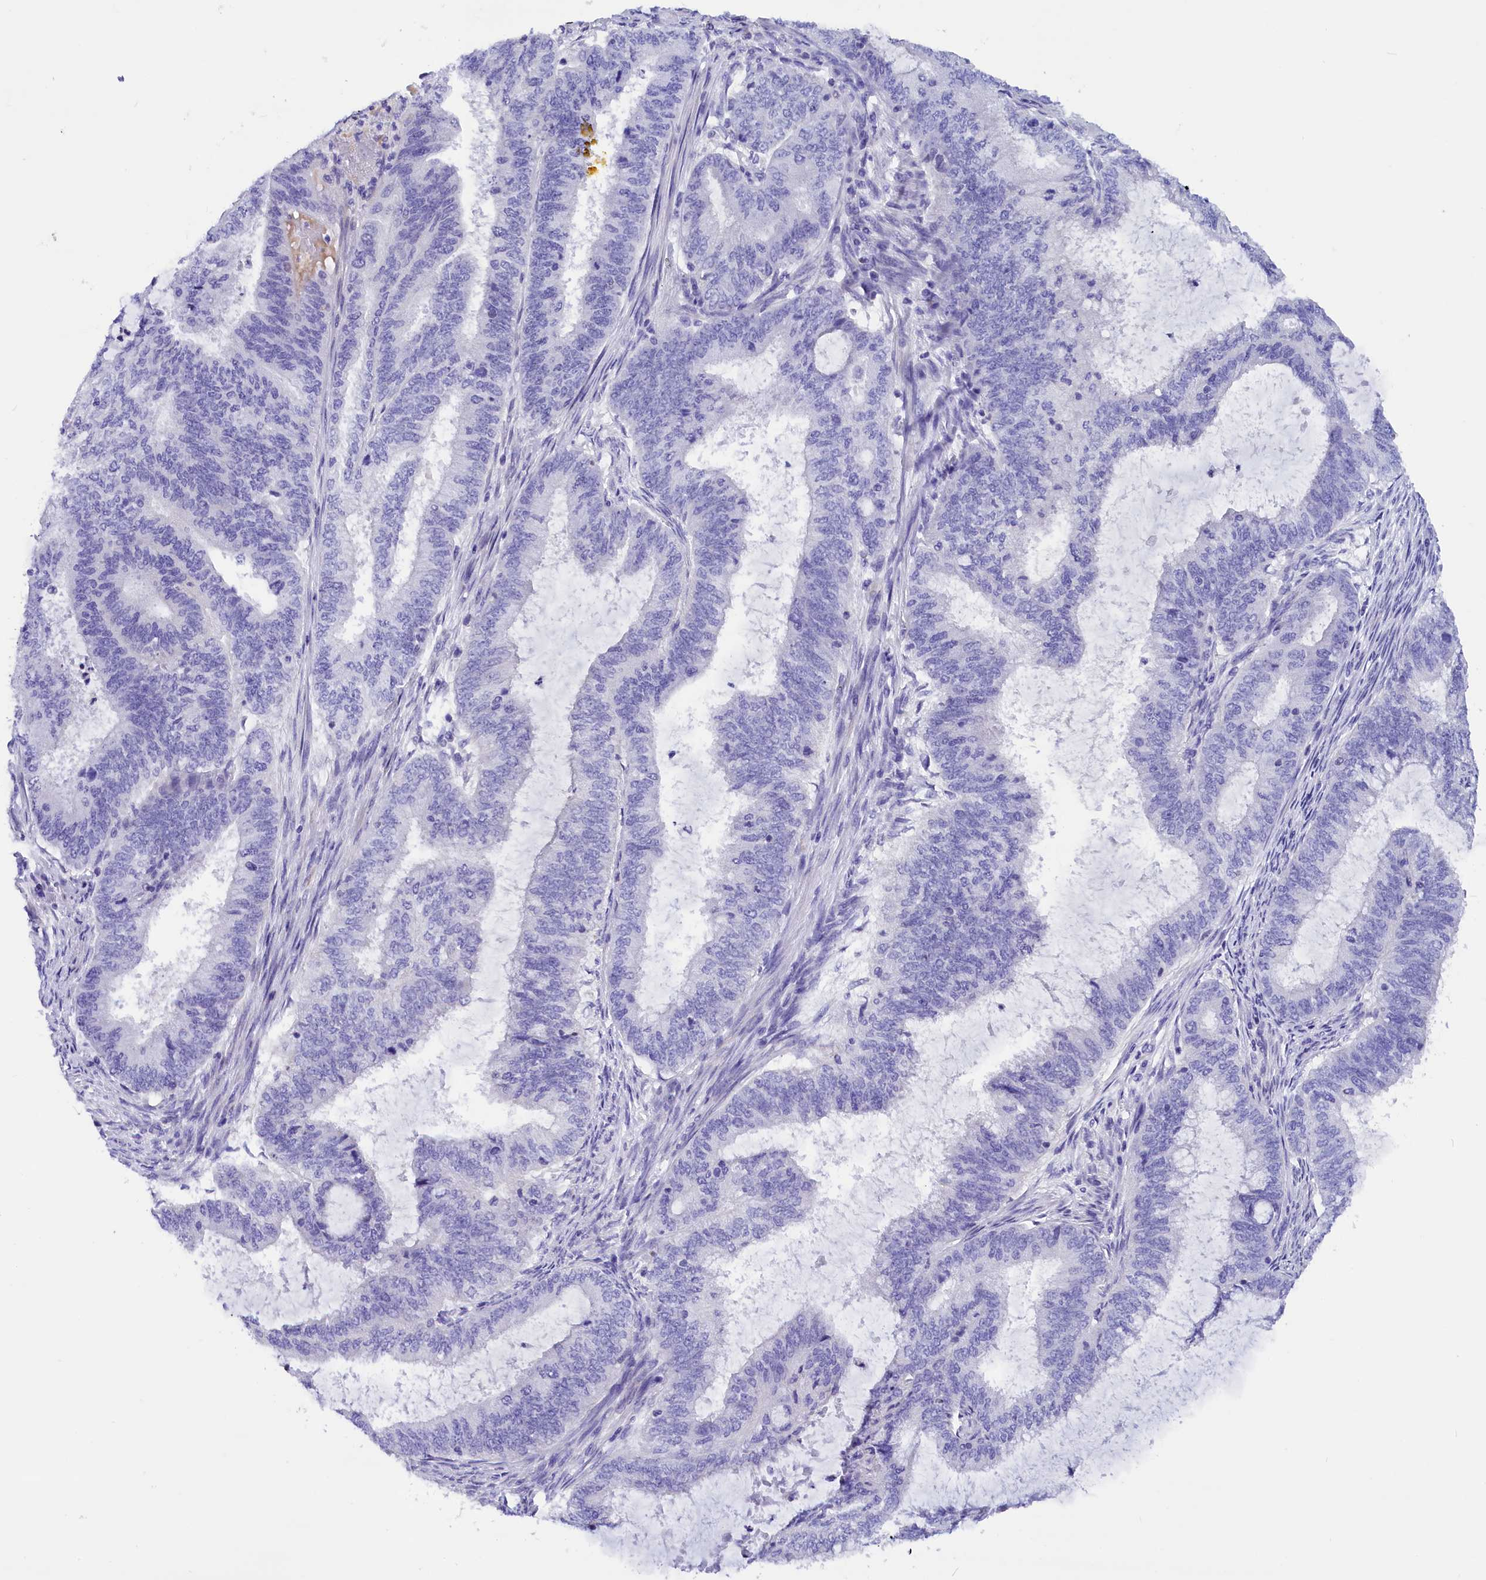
{"staining": {"intensity": "negative", "quantity": "none", "location": "none"}, "tissue": "endometrial cancer", "cell_type": "Tumor cells", "image_type": "cancer", "snomed": [{"axis": "morphology", "description": "Adenocarcinoma, NOS"}, {"axis": "topography", "description": "Endometrium"}], "caption": "This is a histopathology image of immunohistochemistry (IHC) staining of adenocarcinoma (endometrial), which shows no staining in tumor cells.", "gene": "ABAT", "patient": {"sex": "female", "age": 51}}